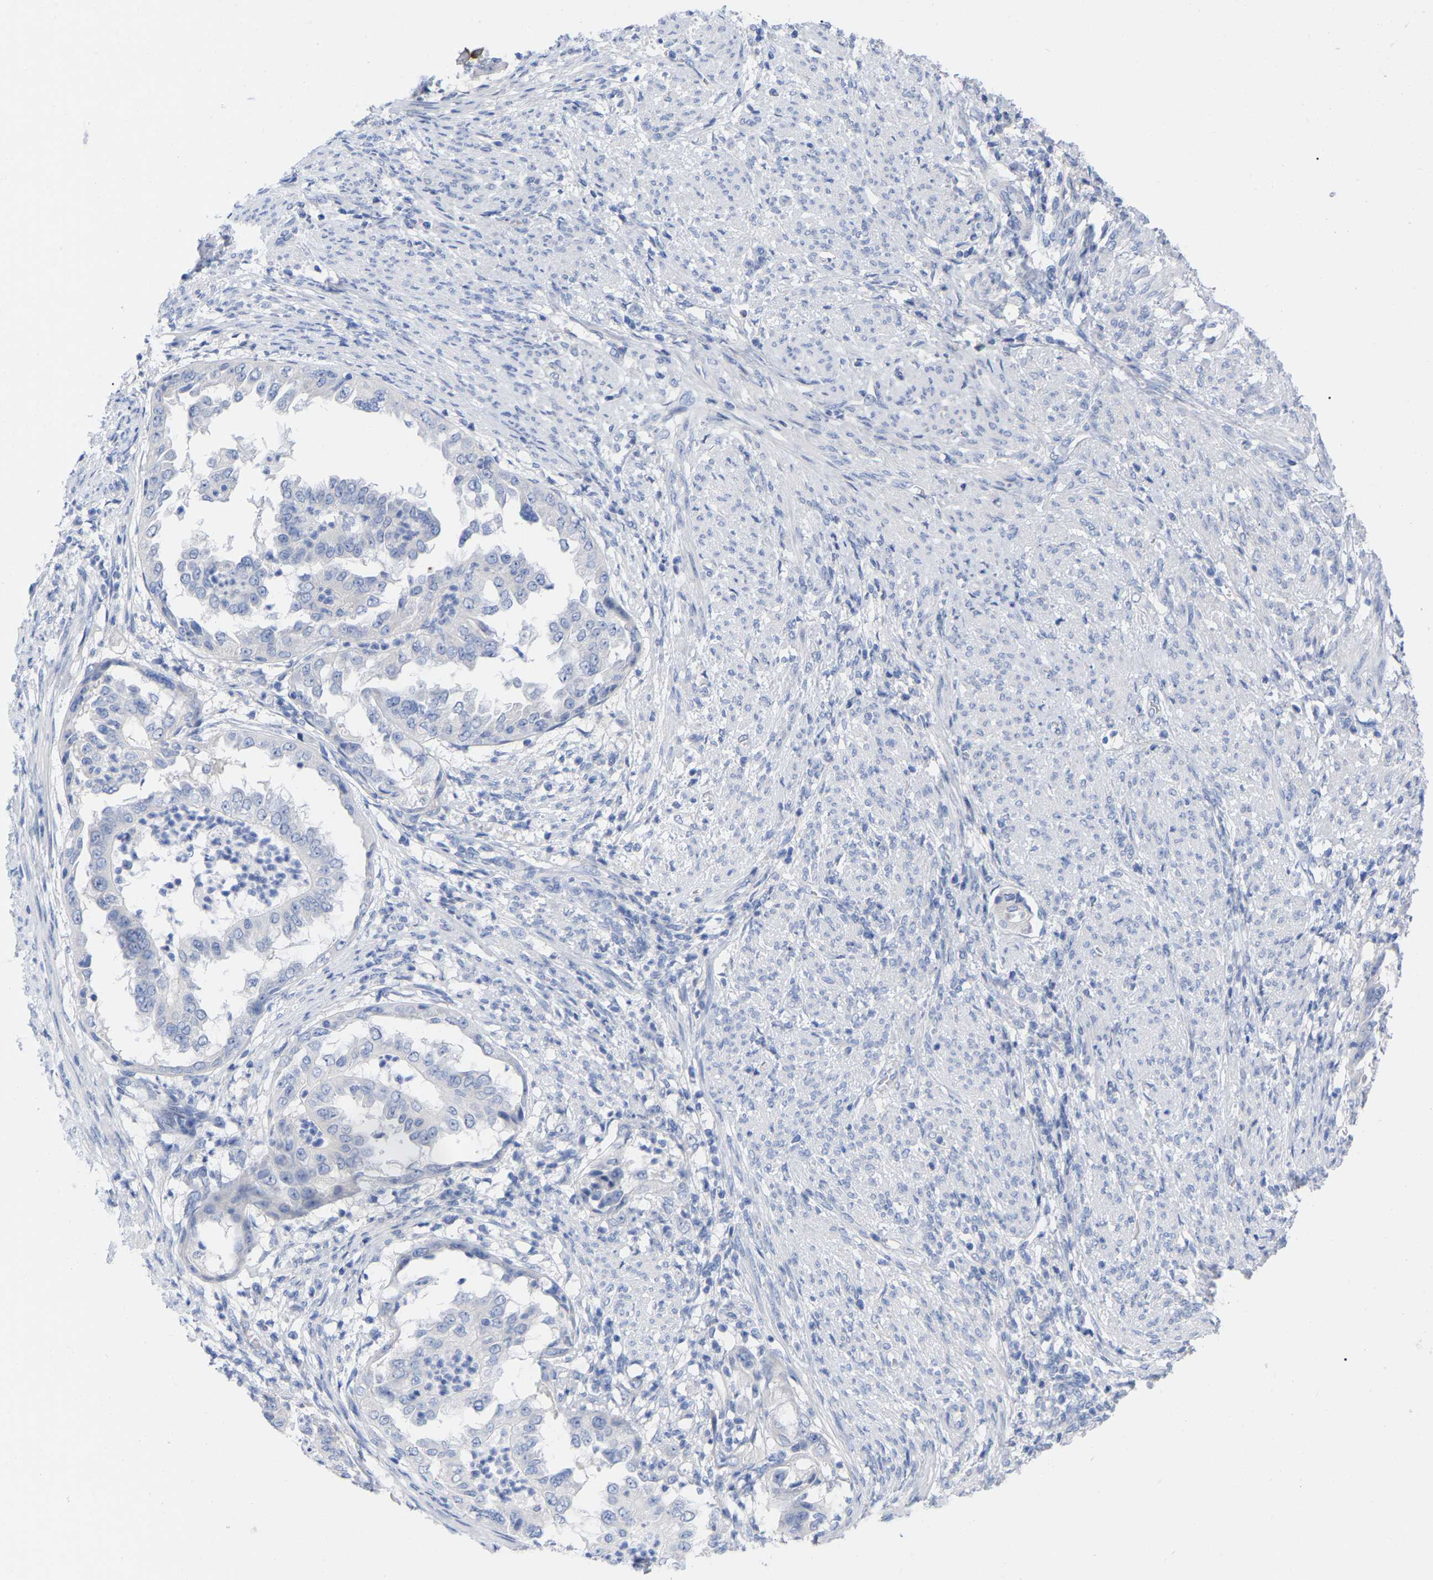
{"staining": {"intensity": "negative", "quantity": "none", "location": "none"}, "tissue": "endometrial cancer", "cell_type": "Tumor cells", "image_type": "cancer", "snomed": [{"axis": "morphology", "description": "Adenocarcinoma, NOS"}, {"axis": "topography", "description": "Endometrium"}], "caption": "This is a histopathology image of immunohistochemistry (IHC) staining of endometrial adenocarcinoma, which shows no staining in tumor cells.", "gene": "HAPLN1", "patient": {"sex": "female", "age": 85}}